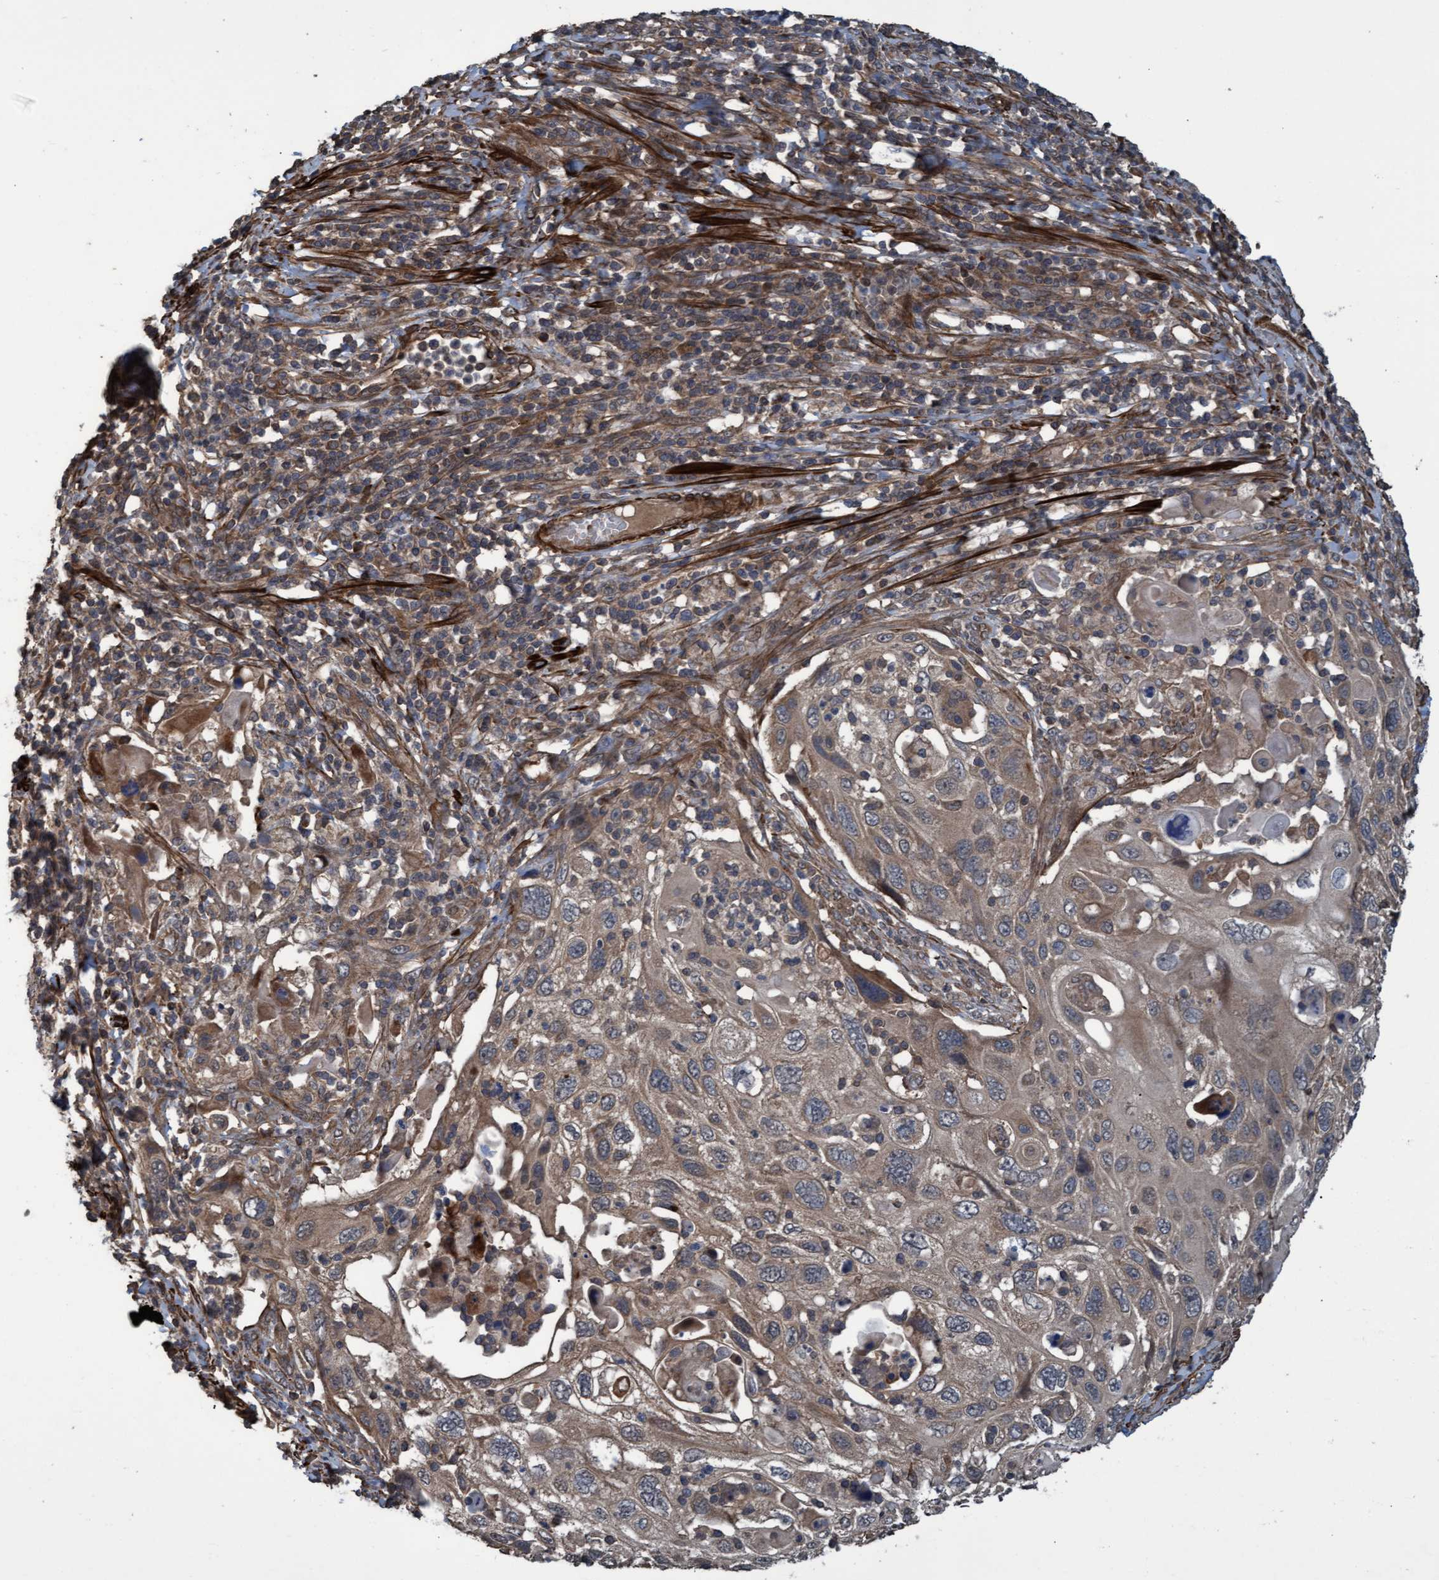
{"staining": {"intensity": "moderate", "quantity": ">75%", "location": "cytoplasmic/membranous"}, "tissue": "cervical cancer", "cell_type": "Tumor cells", "image_type": "cancer", "snomed": [{"axis": "morphology", "description": "Squamous cell carcinoma, NOS"}, {"axis": "topography", "description": "Cervix"}], "caption": "This image exhibits cervical cancer (squamous cell carcinoma) stained with IHC to label a protein in brown. The cytoplasmic/membranous of tumor cells show moderate positivity for the protein. Nuclei are counter-stained blue.", "gene": "GGT6", "patient": {"sex": "female", "age": 70}}